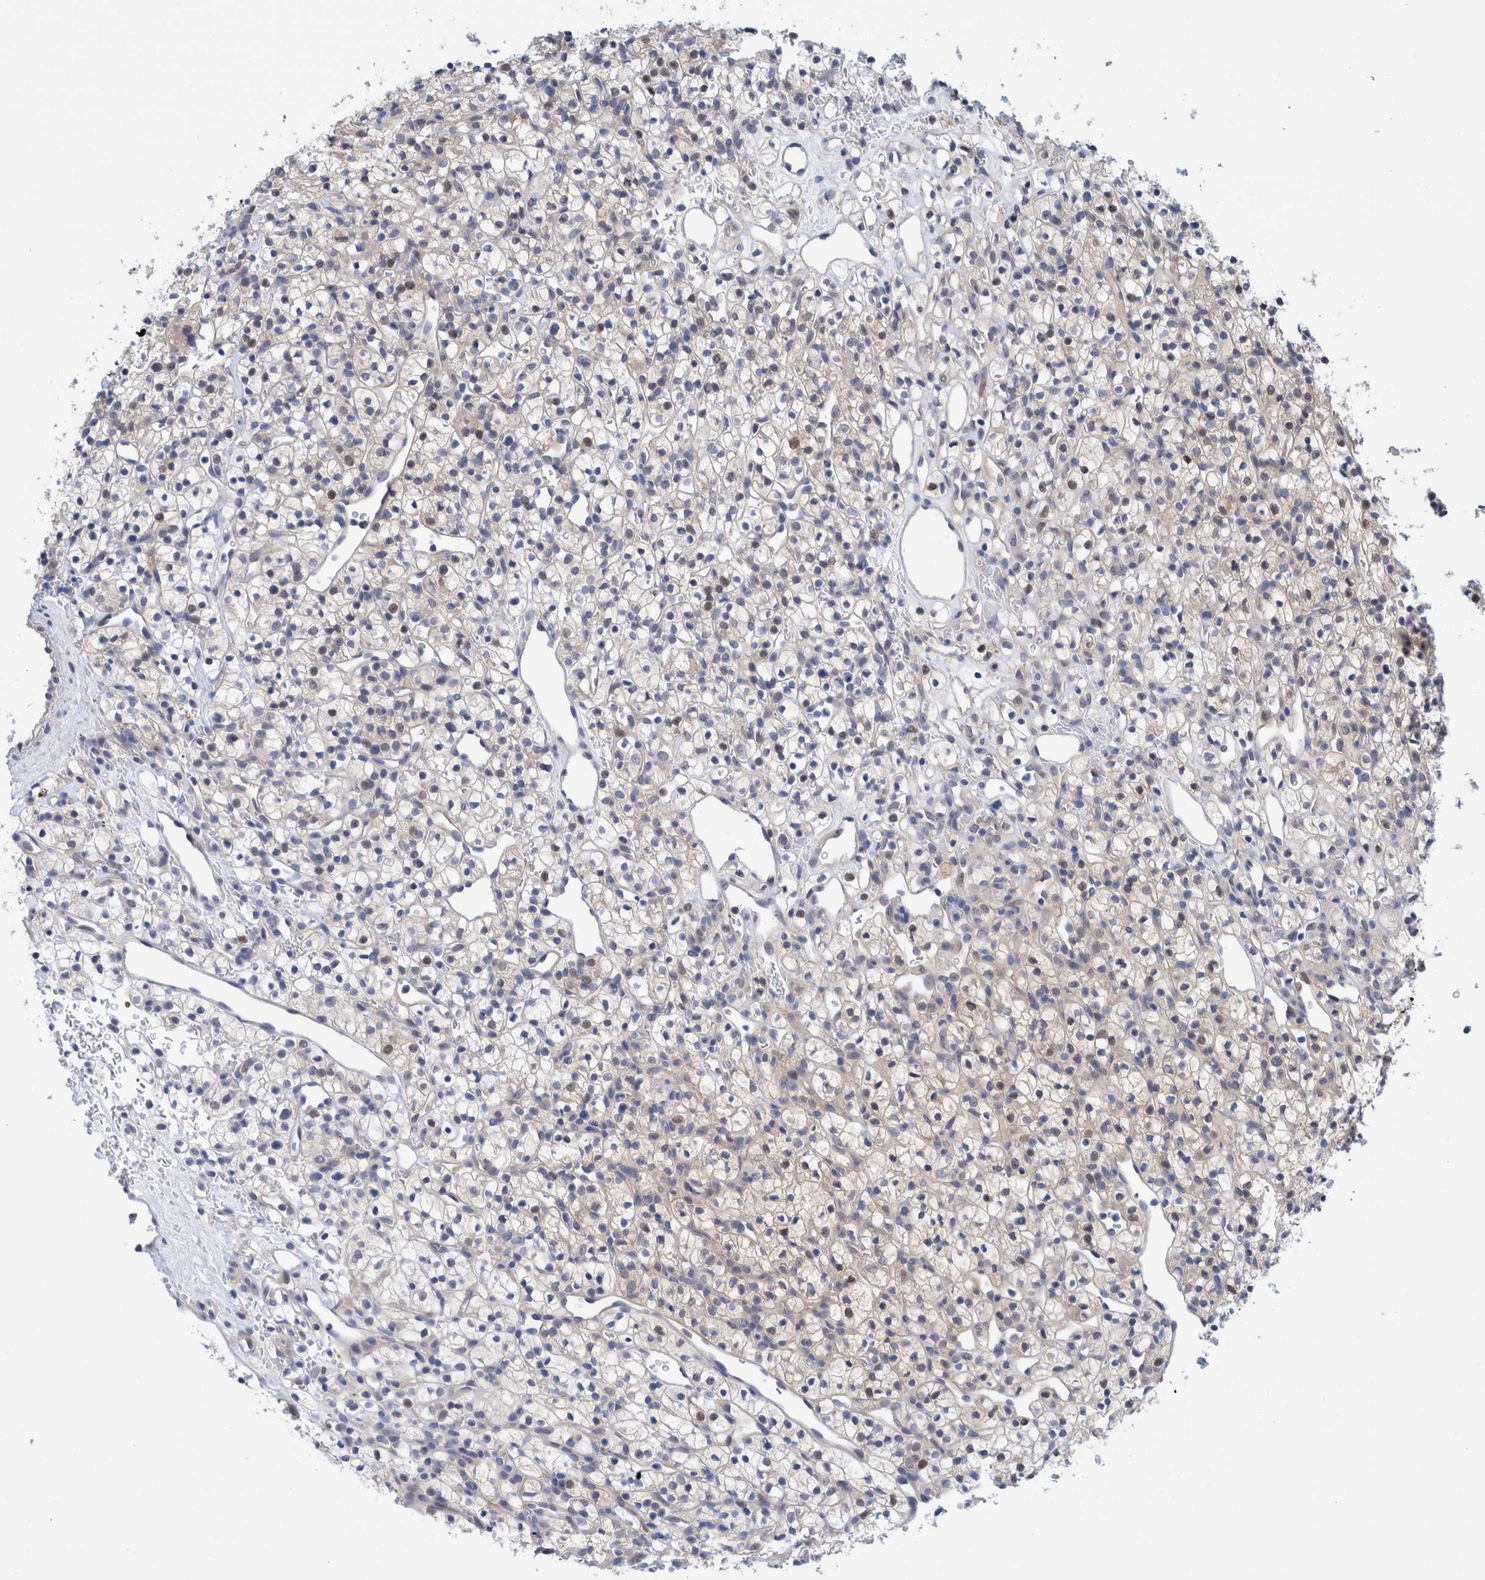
{"staining": {"intensity": "moderate", "quantity": "<25%", "location": "nuclear"}, "tissue": "renal cancer", "cell_type": "Tumor cells", "image_type": "cancer", "snomed": [{"axis": "morphology", "description": "Adenocarcinoma, NOS"}, {"axis": "topography", "description": "Kidney"}], "caption": "Brown immunohistochemical staining in renal adenocarcinoma demonstrates moderate nuclear positivity in approximately <25% of tumor cells. Nuclei are stained in blue.", "gene": "PFAS", "patient": {"sex": "female", "age": 57}}